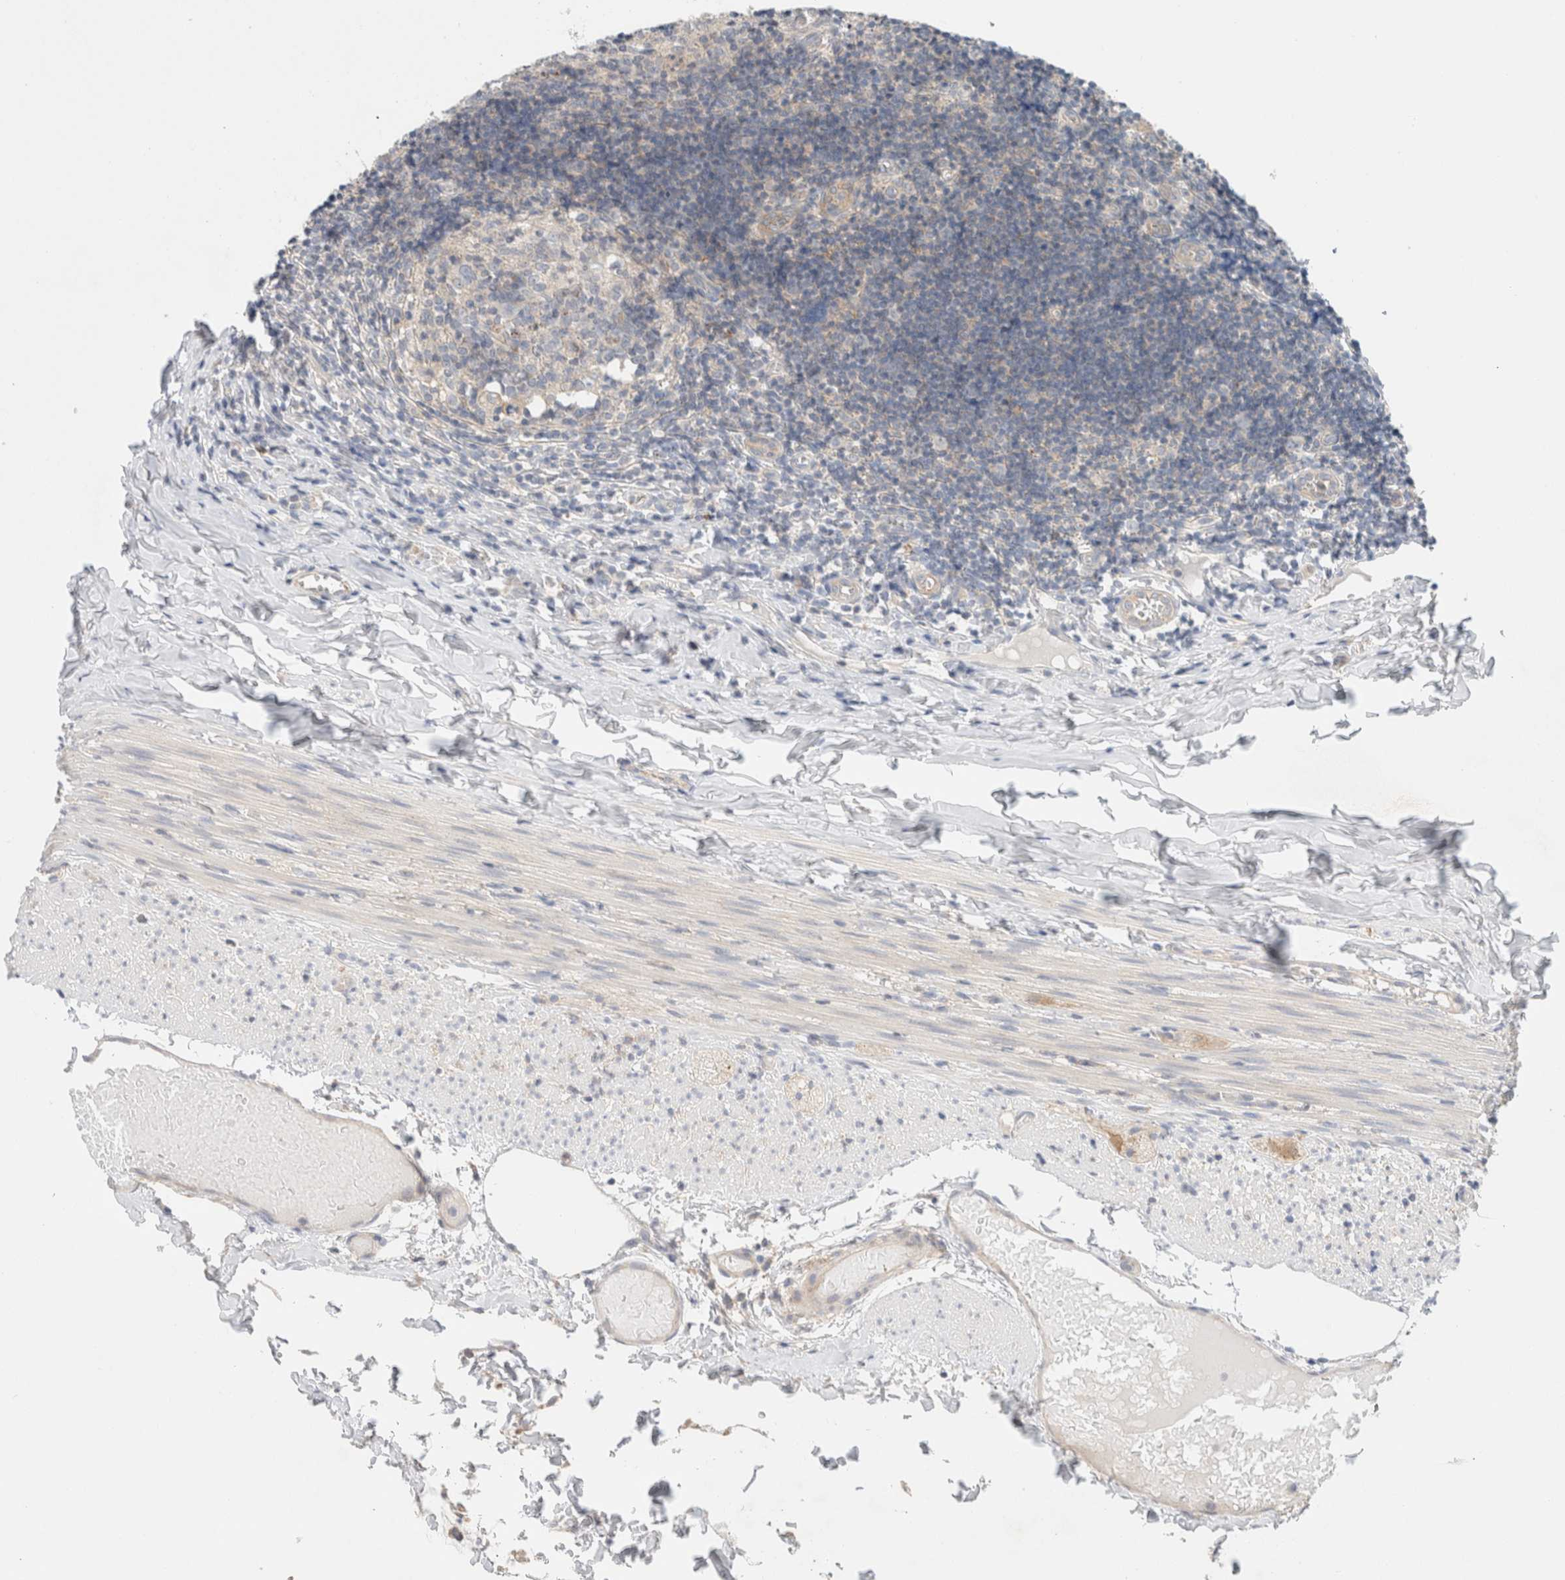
{"staining": {"intensity": "strong", "quantity": "<25%", "location": "cytoplasmic/membranous"}, "tissue": "appendix", "cell_type": "Glandular cells", "image_type": "normal", "snomed": [{"axis": "morphology", "description": "Normal tissue, NOS"}, {"axis": "topography", "description": "Appendix"}], "caption": "This is a histology image of IHC staining of benign appendix, which shows strong expression in the cytoplasmic/membranous of glandular cells.", "gene": "SDR16C5", "patient": {"sex": "male", "age": 8}}